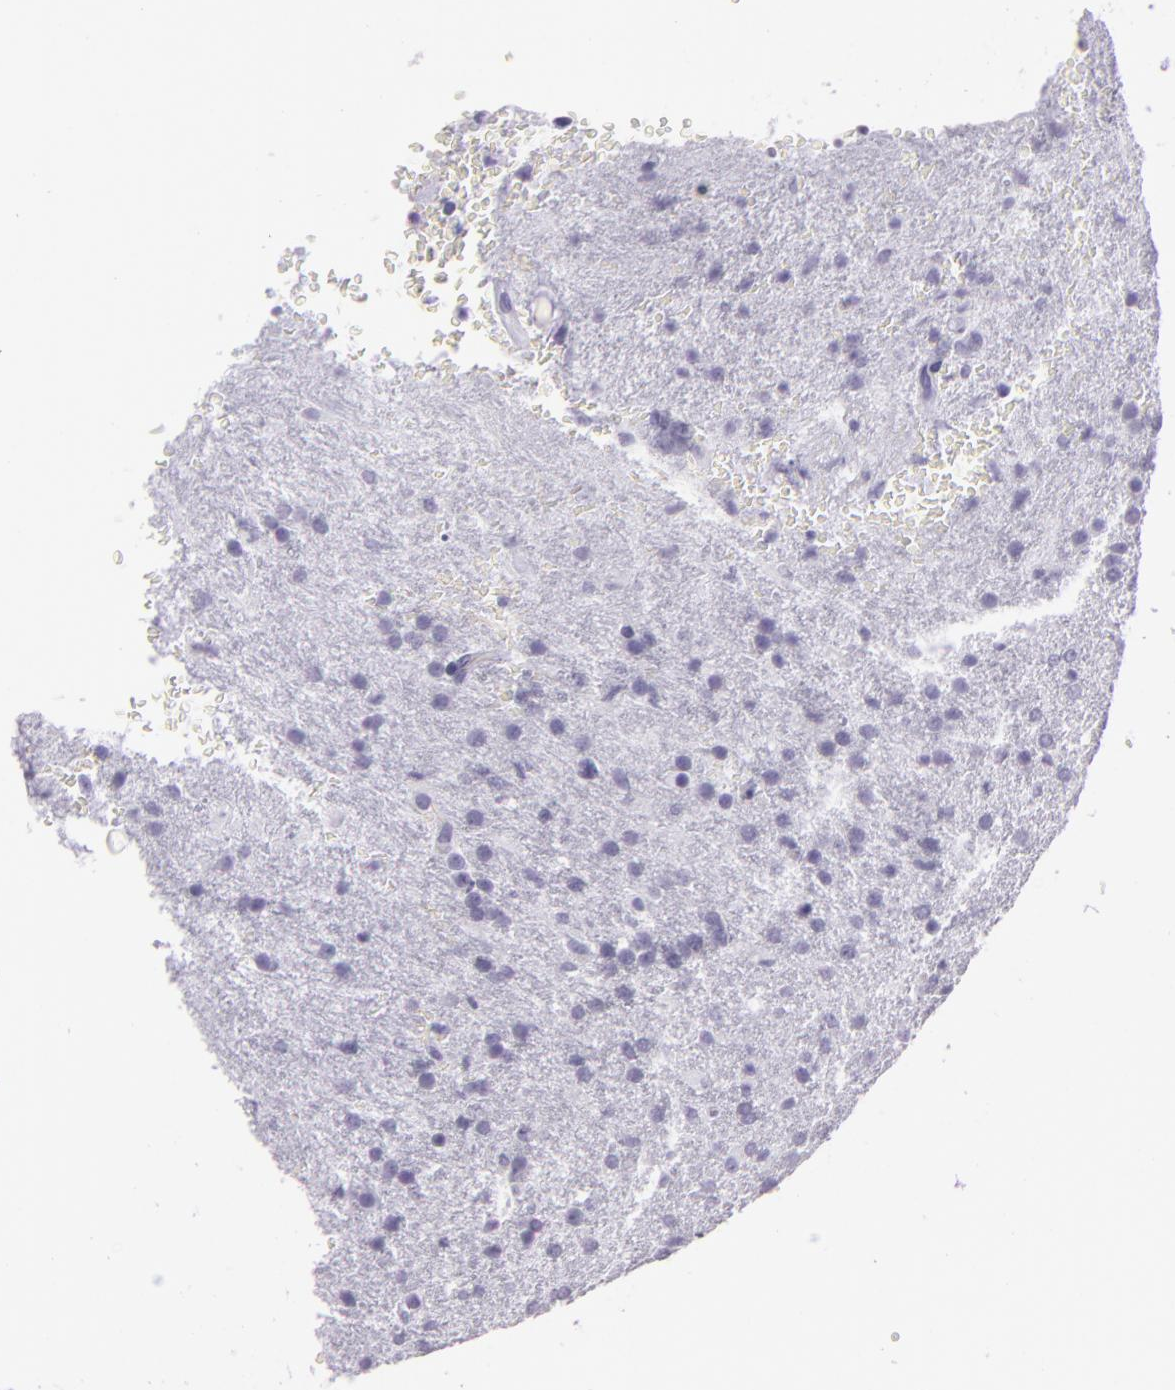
{"staining": {"intensity": "negative", "quantity": "none", "location": "none"}, "tissue": "glioma", "cell_type": "Tumor cells", "image_type": "cancer", "snomed": [{"axis": "morphology", "description": "Glioma, malignant, High grade"}, {"axis": "topography", "description": "Brain"}], "caption": "The photomicrograph reveals no staining of tumor cells in high-grade glioma (malignant).", "gene": "MUC6", "patient": {"sex": "male", "age": 68}}